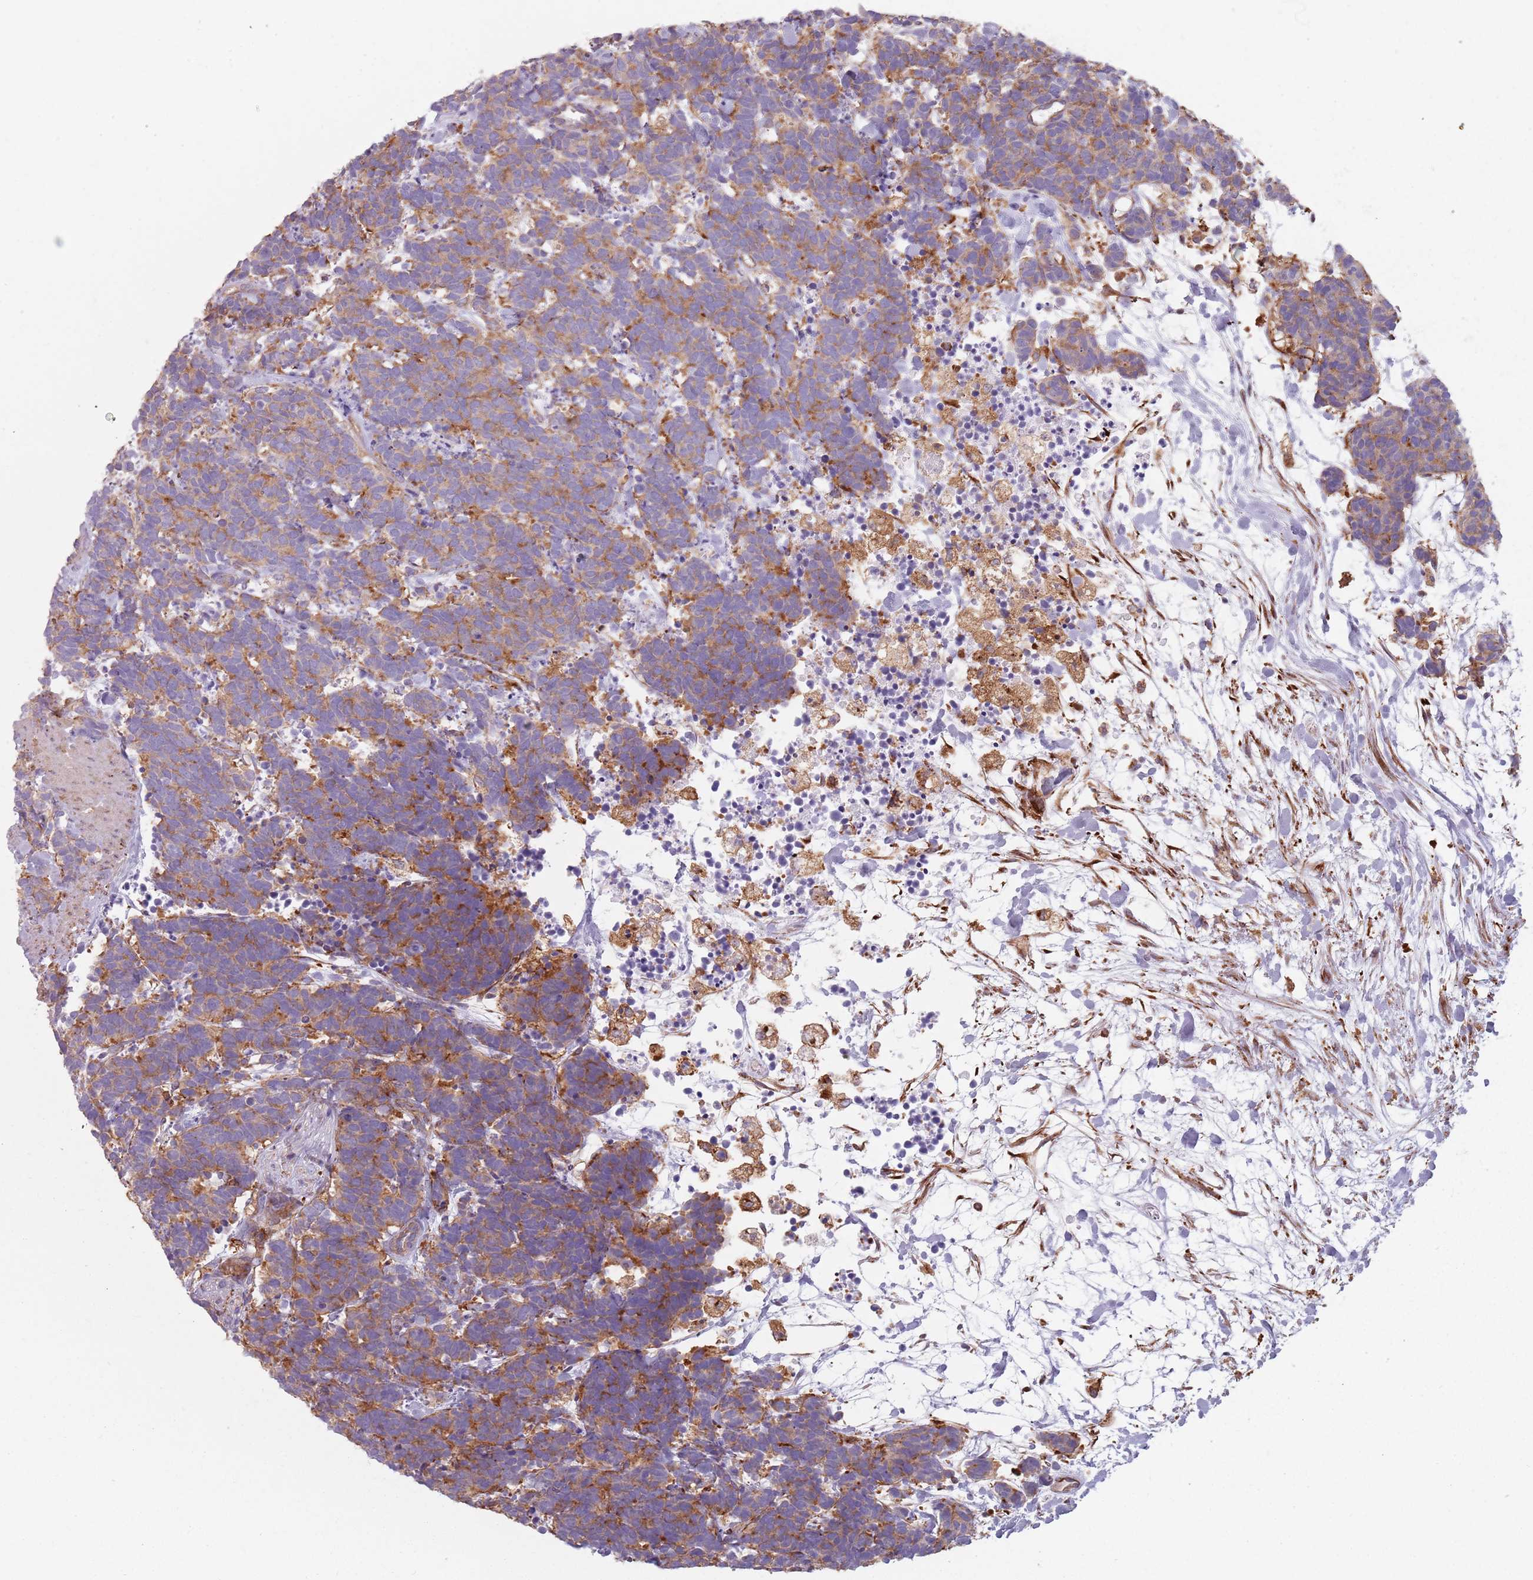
{"staining": {"intensity": "moderate", "quantity": ">75%", "location": "cytoplasmic/membranous"}, "tissue": "carcinoid", "cell_type": "Tumor cells", "image_type": "cancer", "snomed": [{"axis": "morphology", "description": "Carcinoma, NOS"}, {"axis": "morphology", "description": "Carcinoid, malignant, NOS"}, {"axis": "topography", "description": "Prostate"}], "caption": "Malignant carcinoid stained for a protein displays moderate cytoplasmic/membranous positivity in tumor cells.", "gene": "TPD52L2", "patient": {"sex": "male", "age": 57}}